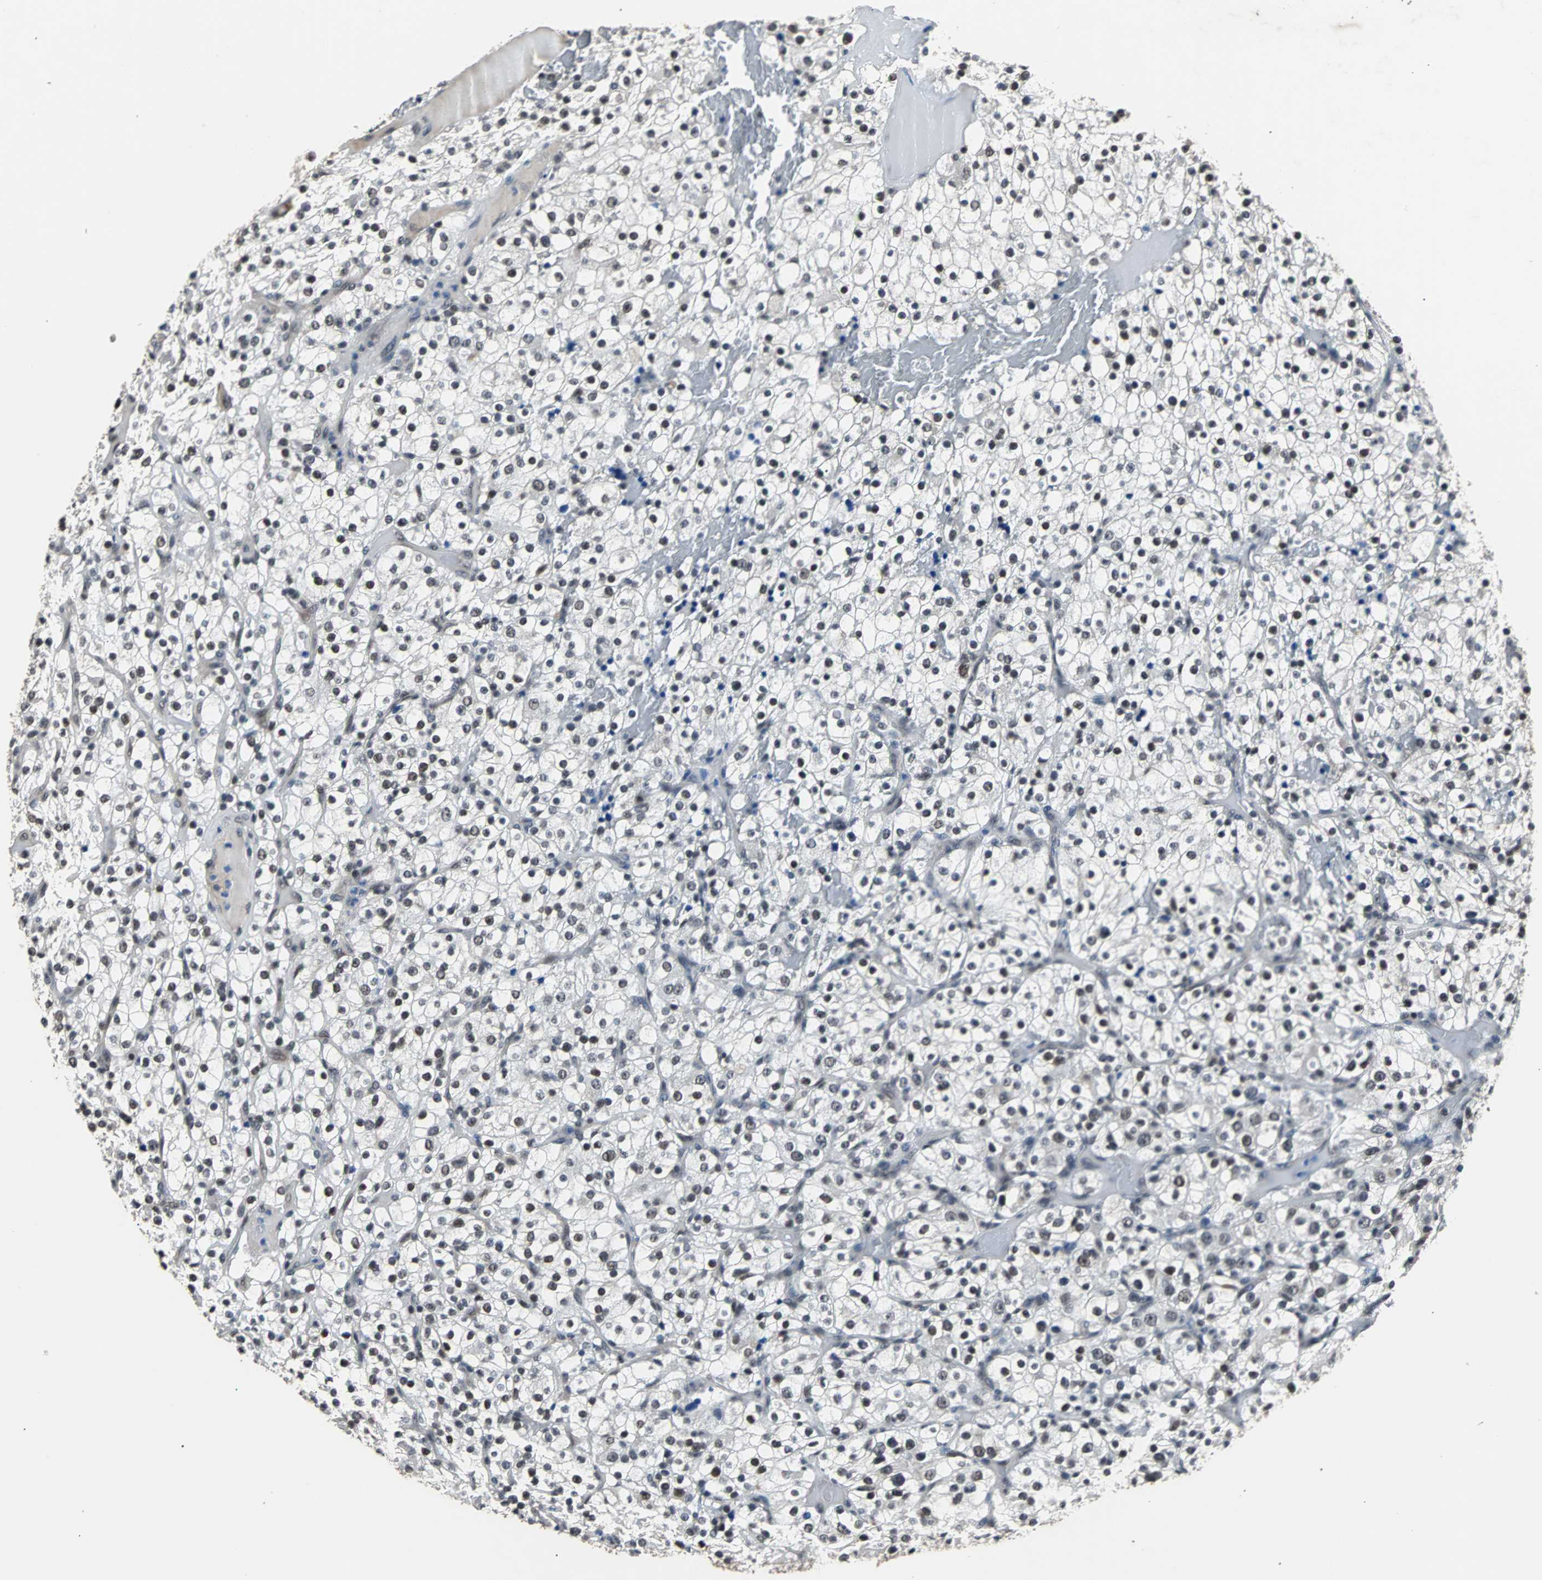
{"staining": {"intensity": "moderate", "quantity": "25%-75%", "location": "nuclear"}, "tissue": "renal cancer", "cell_type": "Tumor cells", "image_type": "cancer", "snomed": [{"axis": "morphology", "description": "Normal tissue, NOS"}, {"axis": "morphology", "description": "Adenocarcinoma, NOS"}, {"axis": "topography", "description": "Kidney"}], "caption": "A photomicrograph of human adenocarcinoma (renal) stained for a protein reveals moderate nuclear brown staining in tumor cells.", "gene": "USP28", "patient": {"sex": "female", "age": 72}}